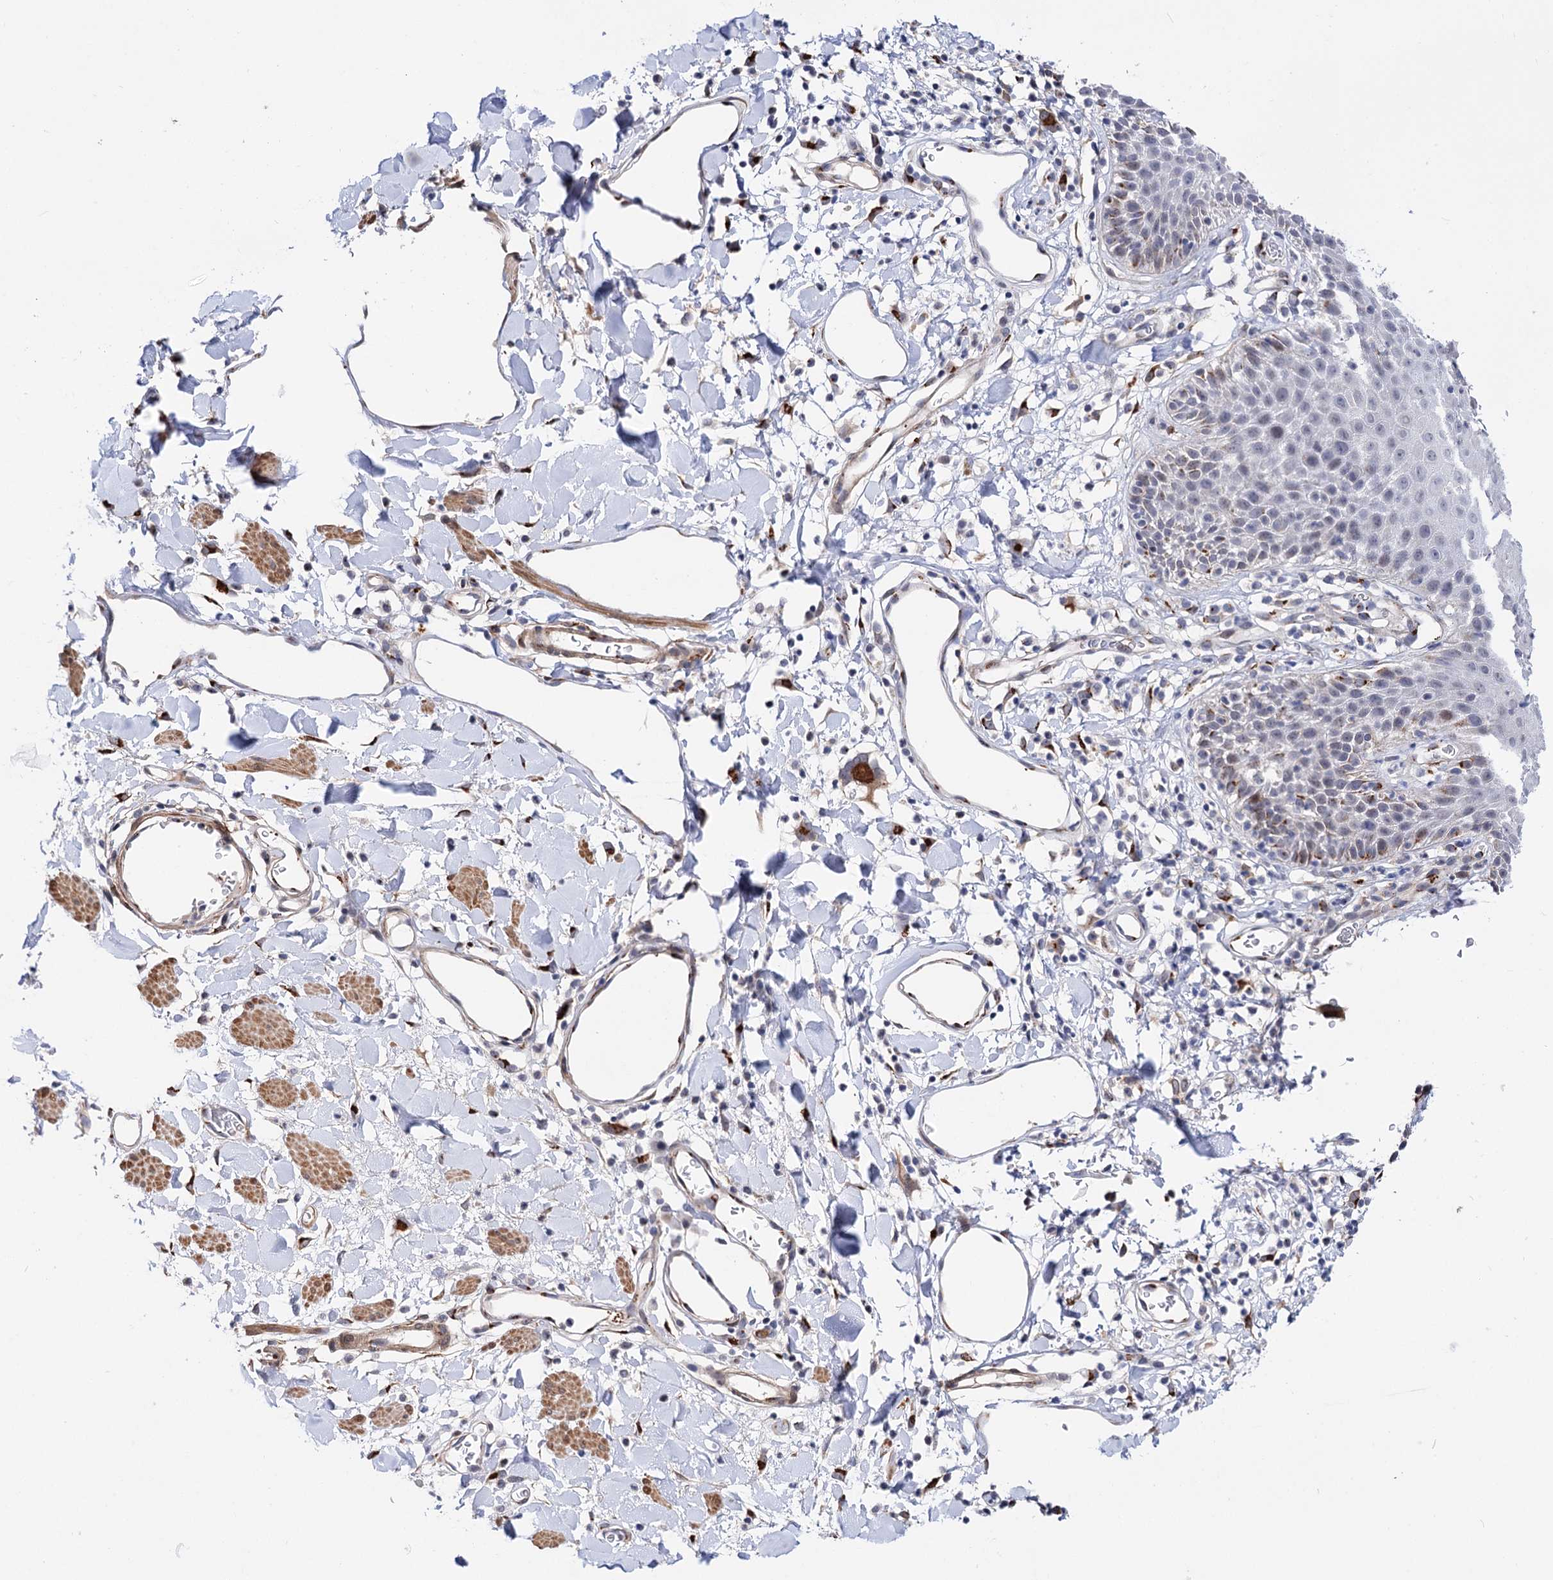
{"staining": {"intensity": "moderate", "quantity": "<25%", "location": "cytoplasmic/membranous"}, "tissue": "skin", "cell_type": "Epidermal cells", "image_type": "normal", "snomed": [{"axis": "morphology", "description": "Normal tissue, NOS"}, {"axis": "topography", "description": "Vulva"}], "caption": "Immunohistochemical staining of unremarkable human skin reveals low levels of moderate cytoplasmic/membranous staining in approximately <25% of epidermal cells.", "gene": "C11orf96", "patient": {"sex": "female", "age": 68}}